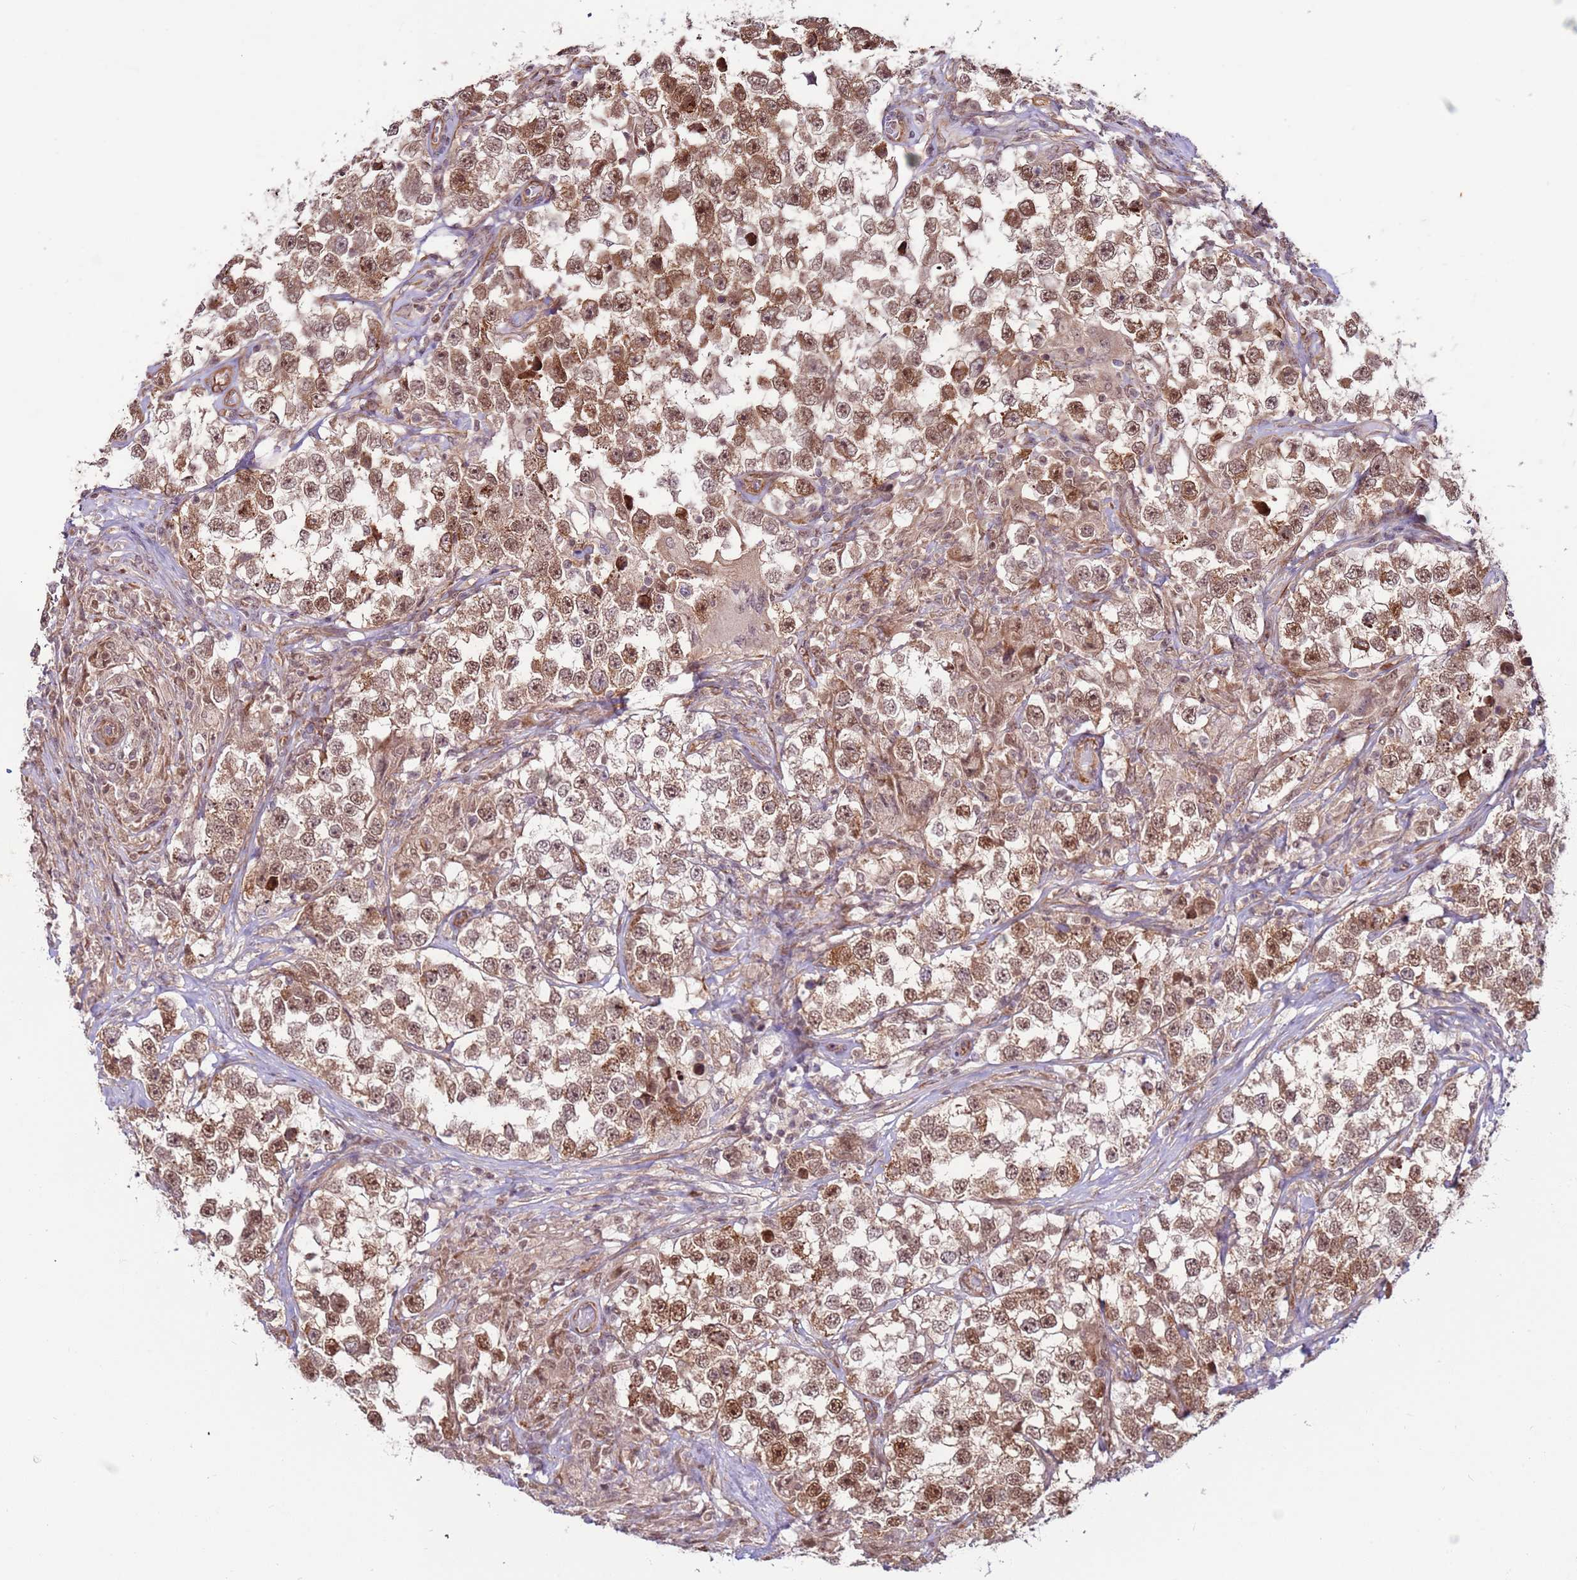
{"staining": {"intensity": "moderate", "quantity": ">75%", "location": "nuclear"}, "tissue": "testis cancer", "cell_type": "Tumor cells", "image_type": "cancer", "snomed": [{"axis": "morphology", "description": "Seminoma, NOS"}, {"axis": "topography", "description": "Testis"}], "caption": "Testis seminoma stained with a protein marker displays moderate staining in tumor cells.", "gene": "DCAF4", "patient": {"sex": "male", "age": 46}}